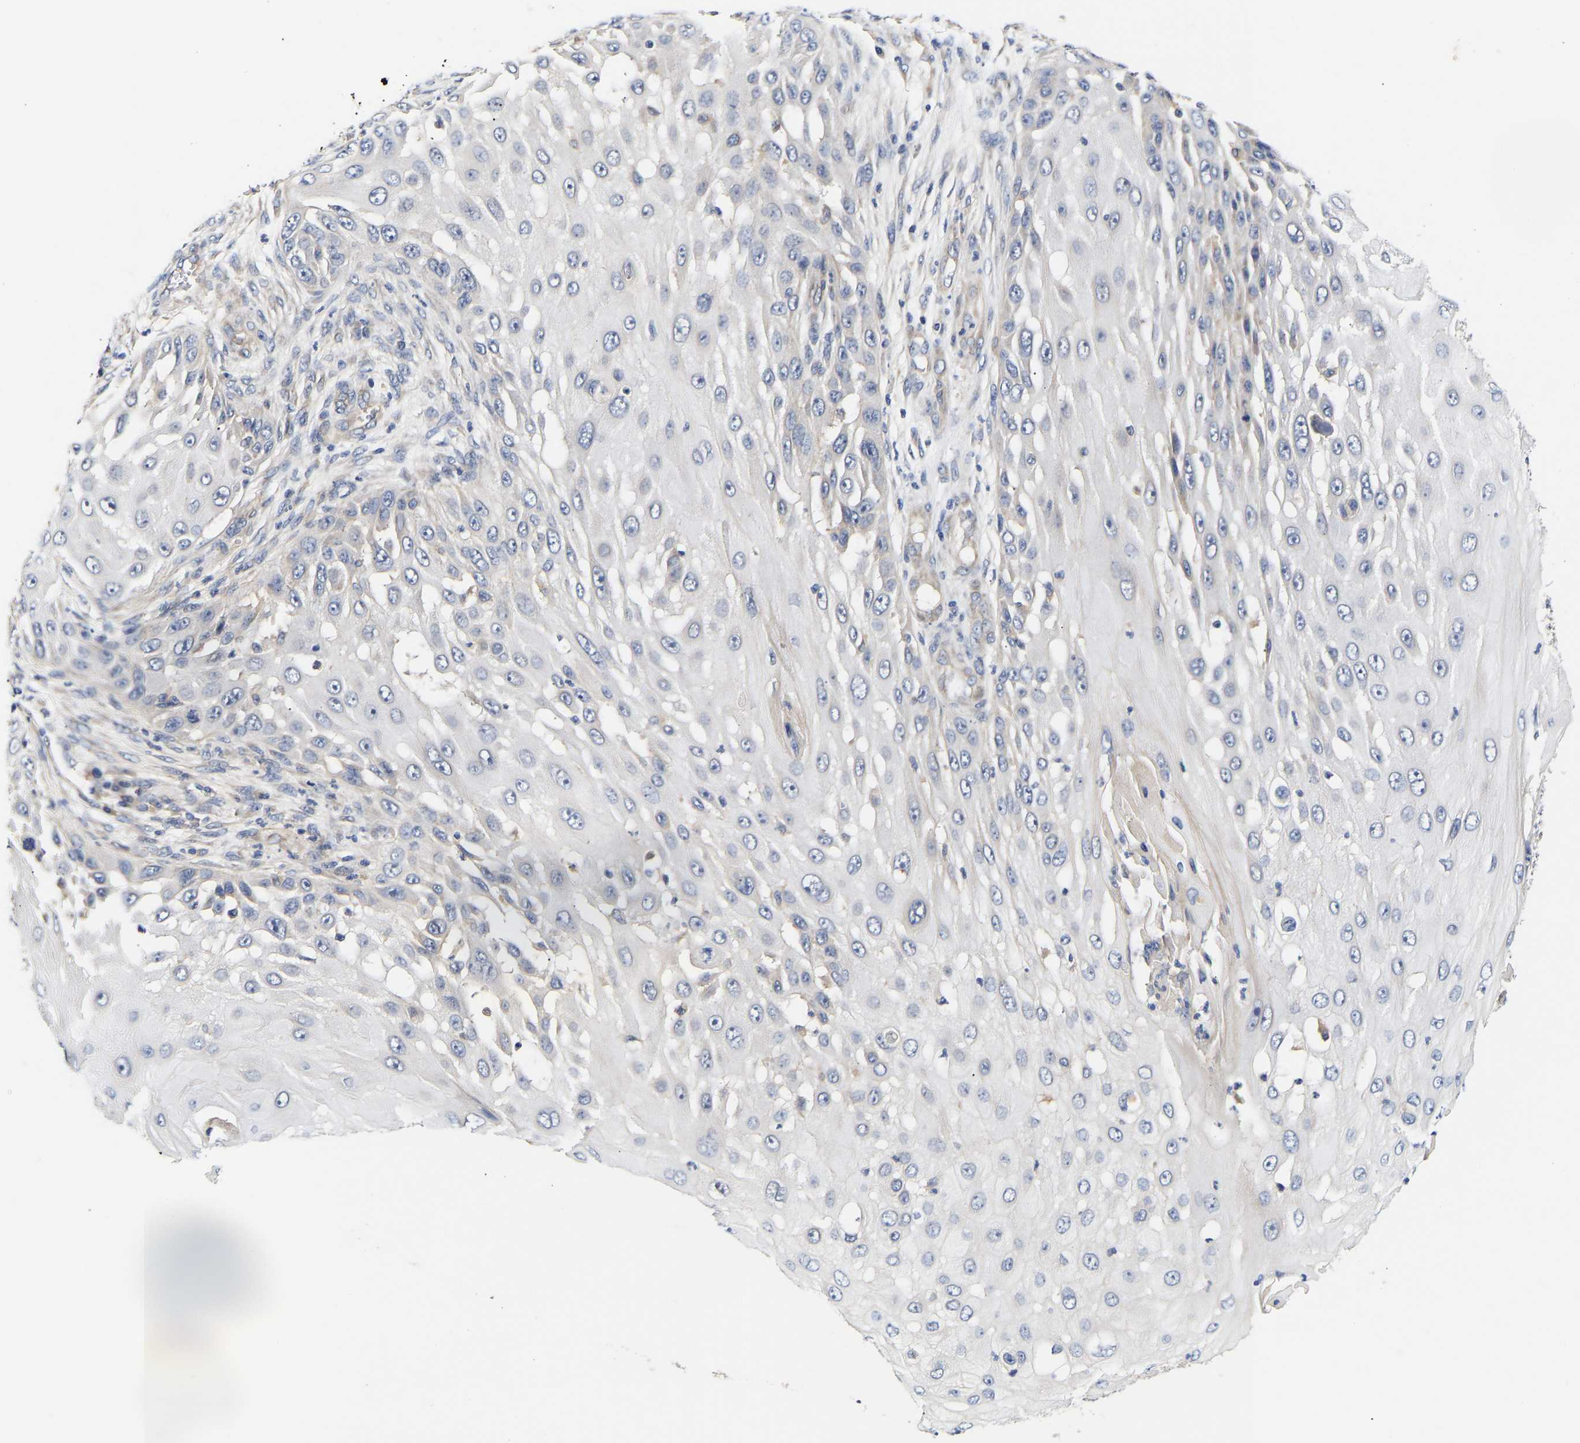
{"staining": {"intensity": "negative", "quantity": "none", "location": "none"}, "tissue": "skin cancer", "cell_type": "Tumor cells", "image_type": "cancer", "snomed": [{"axis": "morphology", "description": "Squamous cell carcinoma, NOS"}, {"axis": "topography", "description": "Skin"}], "caption": "Tumor cells show no significant staining in squamous cell carcinoma (skin).", "gene": "KASH5", "patient": {"sex": "female", "age": 44}}